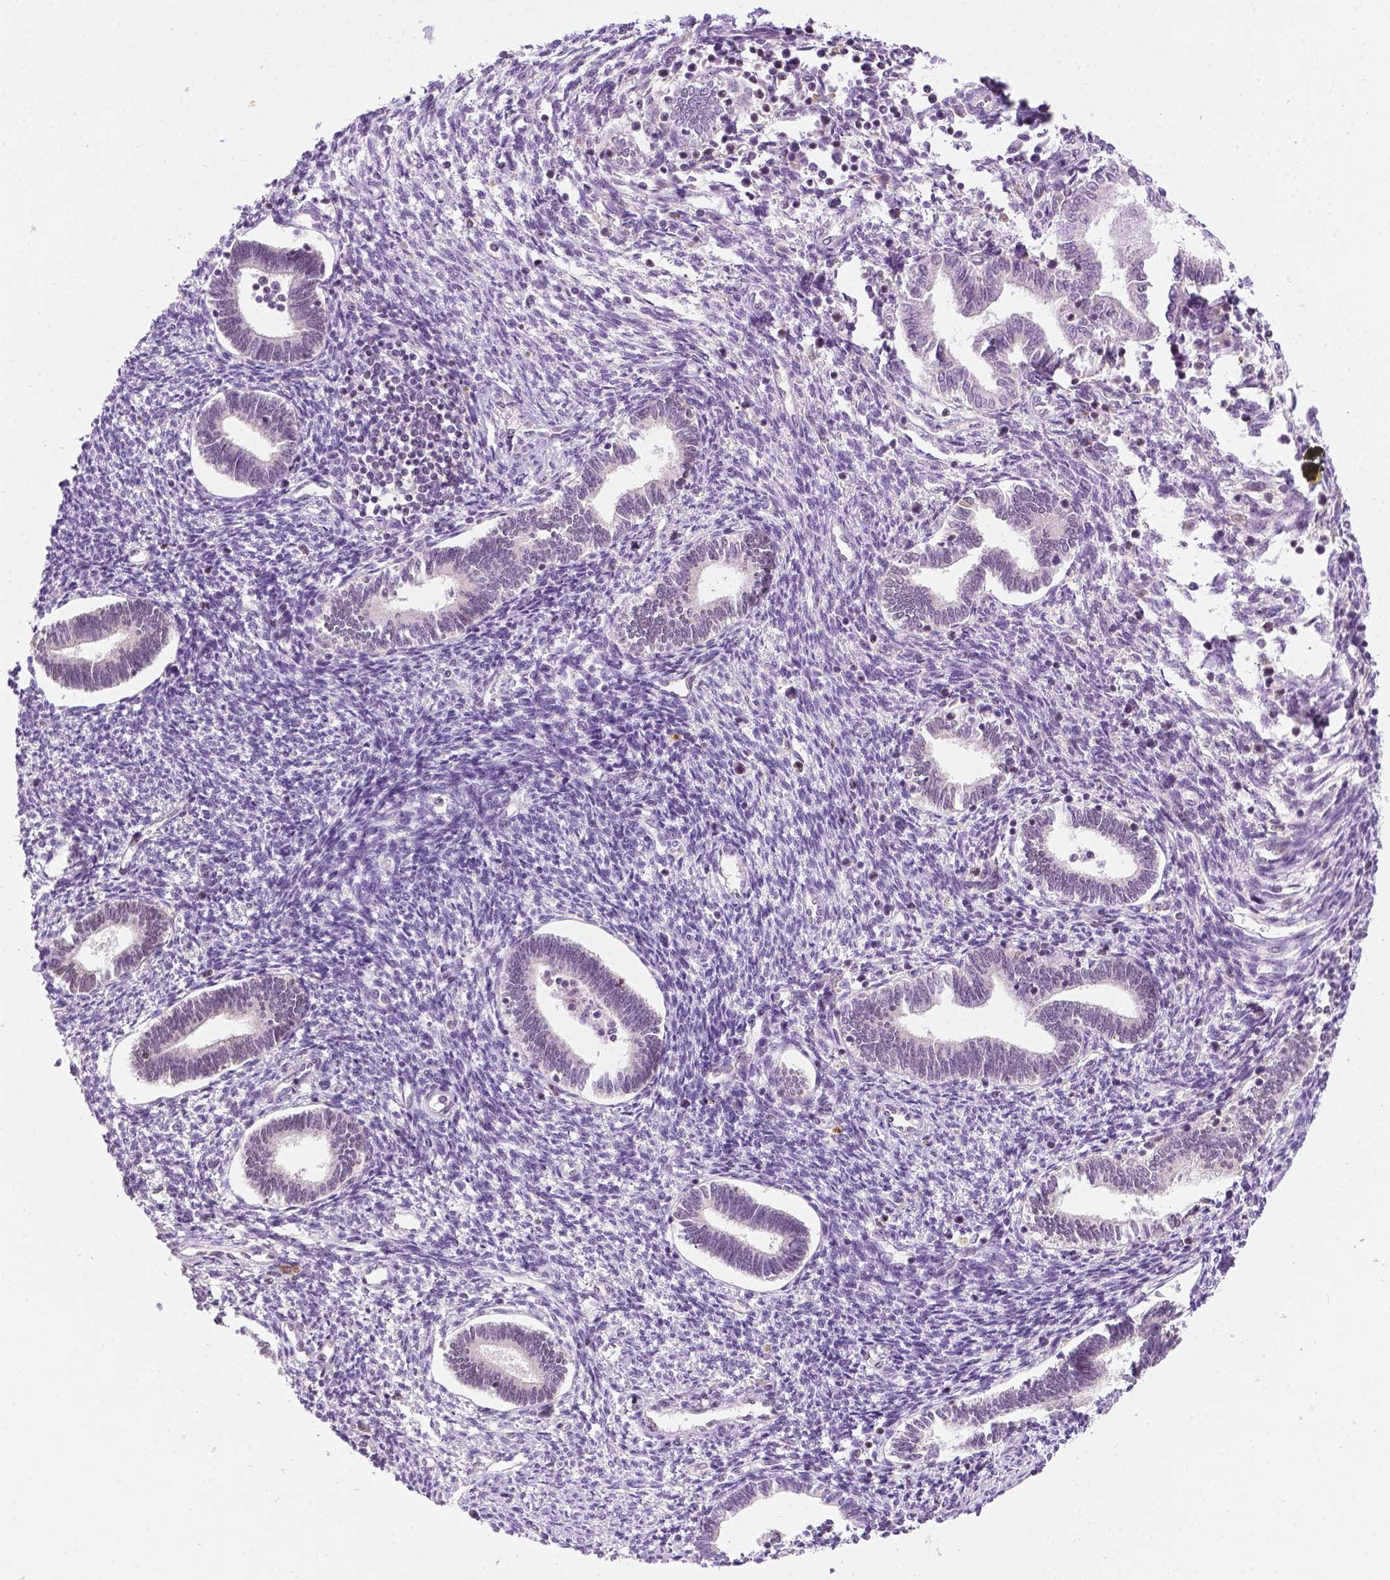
{"staining": {"intensity": "moderate", "quantity": "<25%", "location": "nuclear"}, "tissue": "endometrium", "cell_type": "Cells in endometrial stroma", "image_type": "normal", "snomed": [{"axis": "morphology", "description": "Normal tissue, NOS"}, {"axis": "topography", "description": "Endometrium"}], "caption": "The immunohistochemical stain labels moderate nuclear expression in cells in endometrial stroma of benign endometrium.", "gene": "COL23A1", "patient": {"sex": "female", "age": 42}}